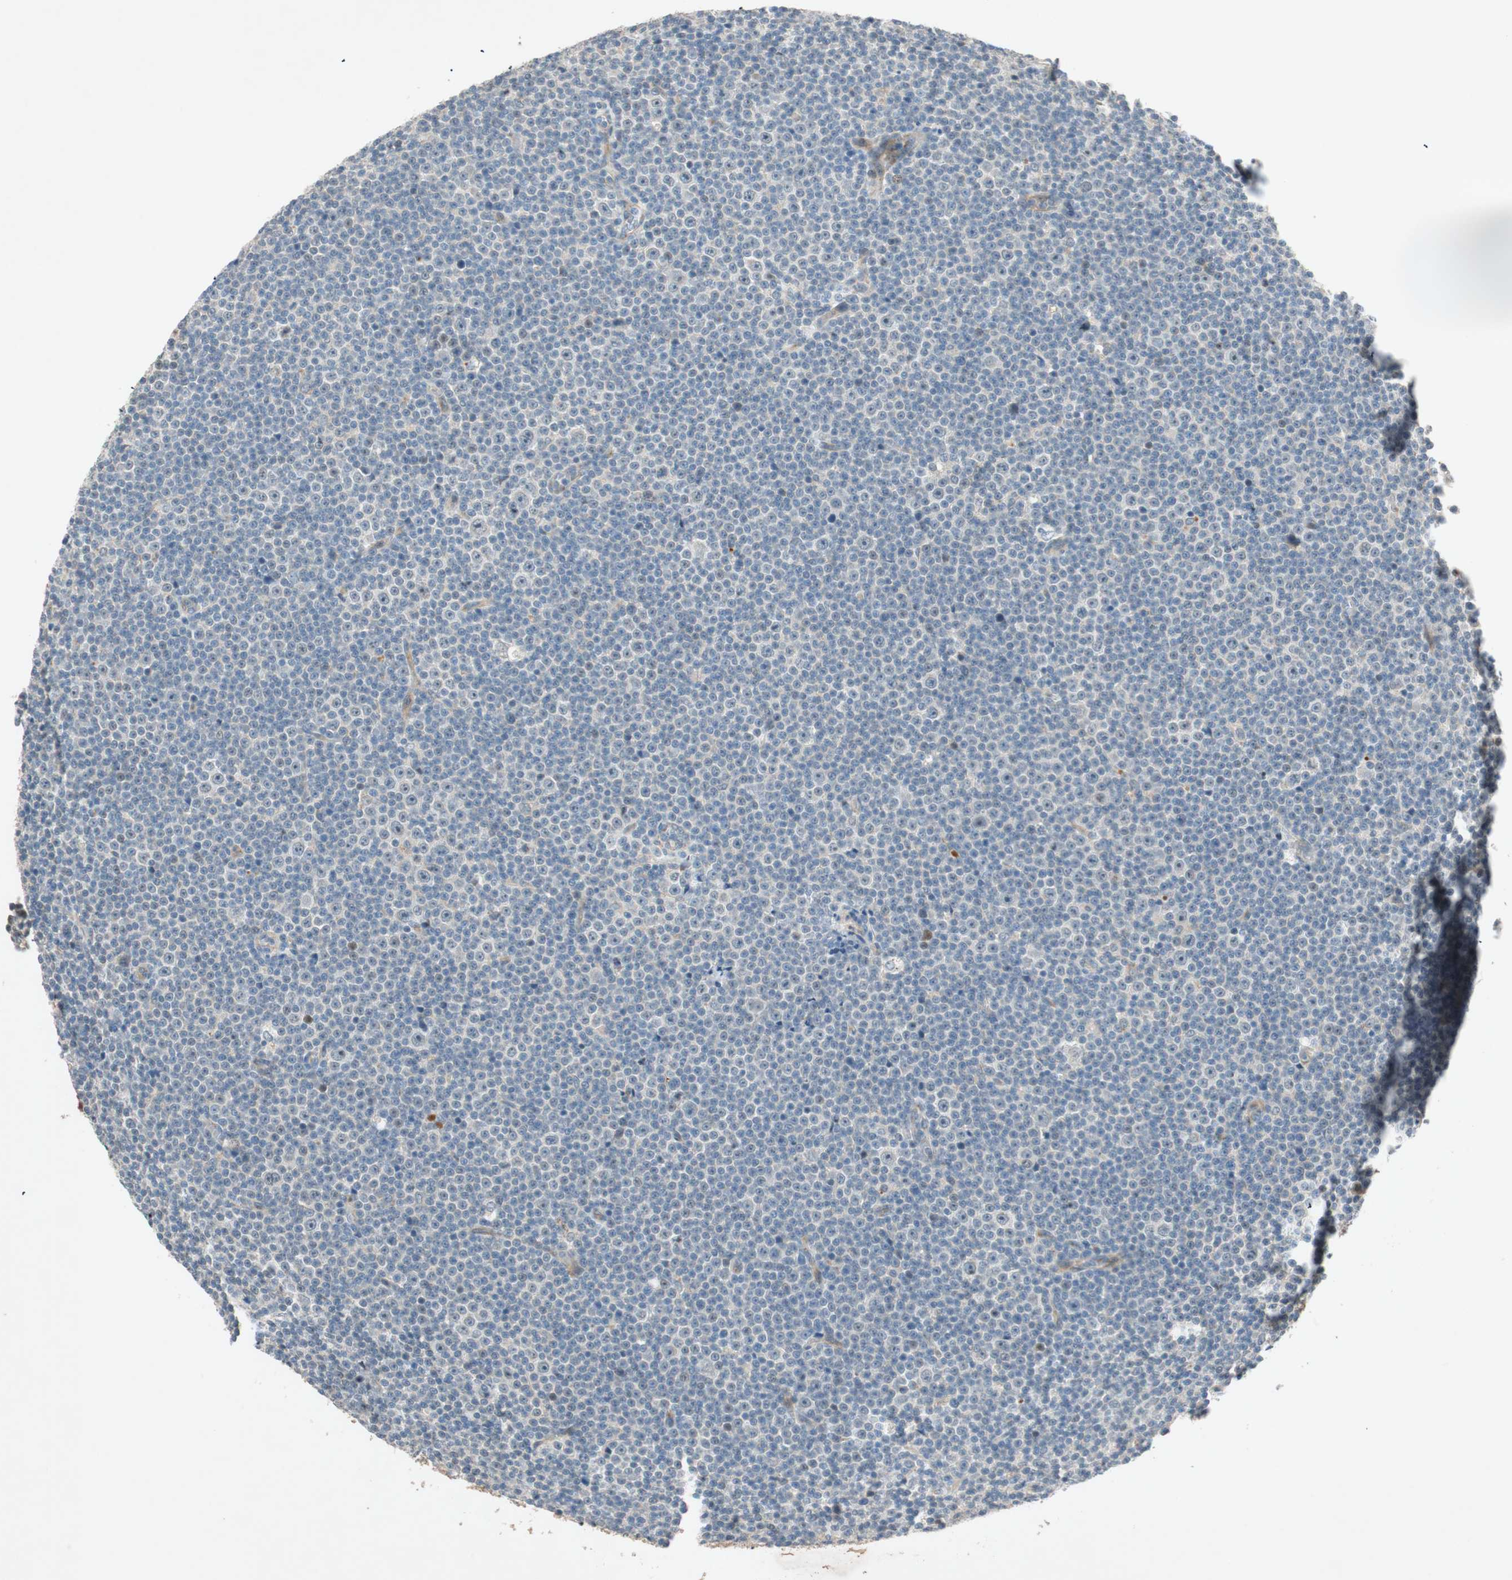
{"staining": {"intensity": "moderate", "quantity": "<25%", "location": "nuclear"}, "tissue": "lymphoma", "cell_type": "Tumor cells", "image_type": "cancer", "snomed": [{"axis": "morphology", "description": "Malignant lymphoma, non-Hodgkin's type, Low grade"}, {"axis": "topography", "description": "Lymph node"}], "caption": "Malignant lymphoma, non-Hodgkin's type (low-grade) stained with DAB (3,3'-diaminobenzidine) IHC shows low levels of moderate nuclear staining in approximately <25% of tumor cells. (DAB (3,3'-diaminobenzidine) IHC, brown staining for protein, blue staining for nuclei).", "gene": "EPHA6", "patient": {"sex": "female", "age": 67}}